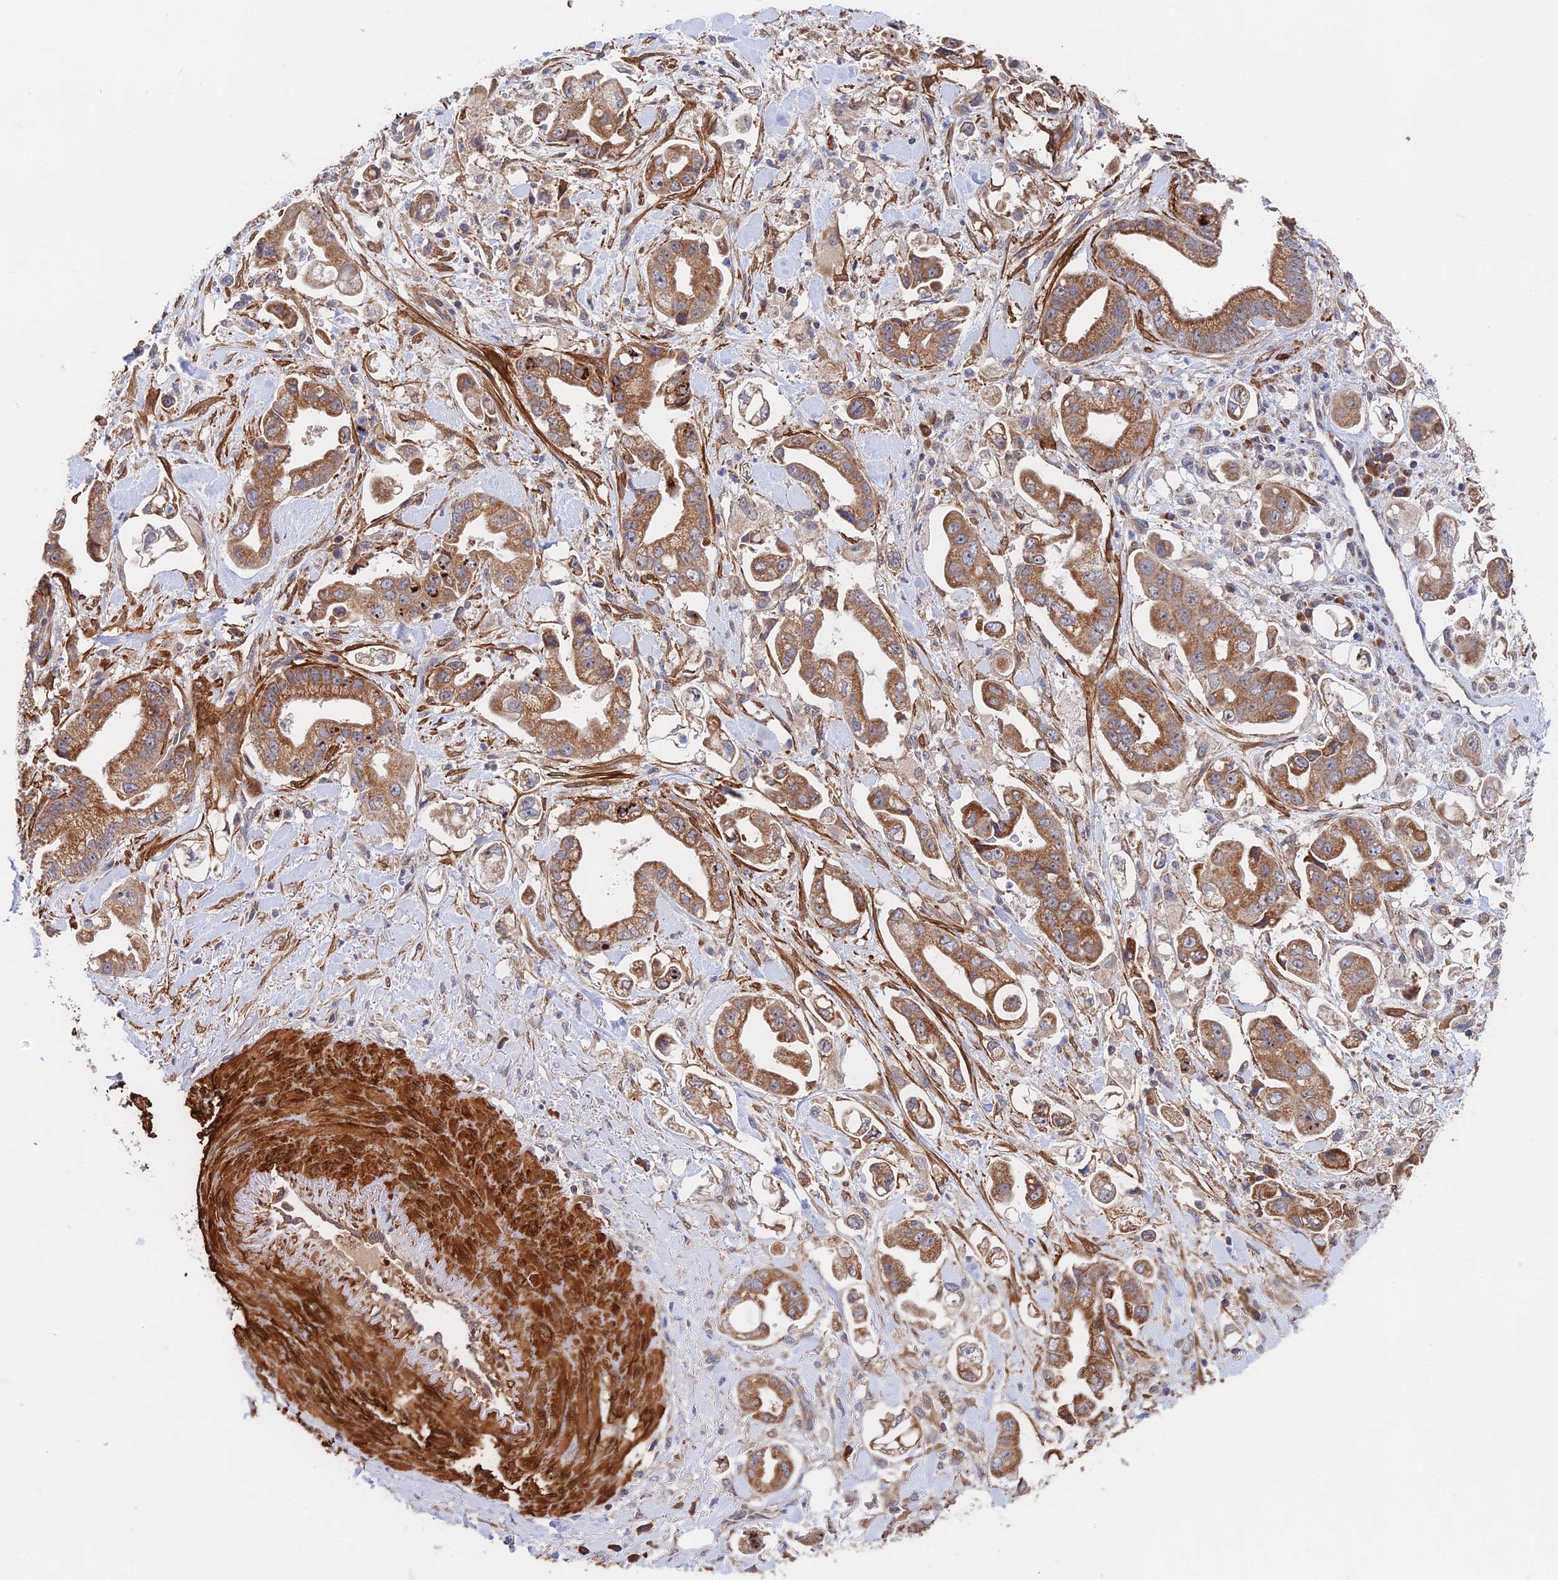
{"staining": {"intensity": "moderate", "quantity": ">75%", "location": "cytoplasmic/membranous"}, "tissue": "stomach cancer", "cell_type": "Tumor cells", "image_type": "cancer", "snomed": [{"axis": "morphology", "description": "Adenocarcinoma, NOS"}, {"axis": "topography", "description": "Stomach"}], "caption": "The photomicrograph demonstrates immunohistochemical staining of adenocarcinoma (stomach). There is moderate cytoplasmic/membranous positivity is appreciated in about >75% of tumor cells. Immunohistochemistry (ihc) stains the protein of interest in brown and the nuclei are stained blue.", "gene": "ZNF320", "patient": {"sex": "male", "age": 62}}